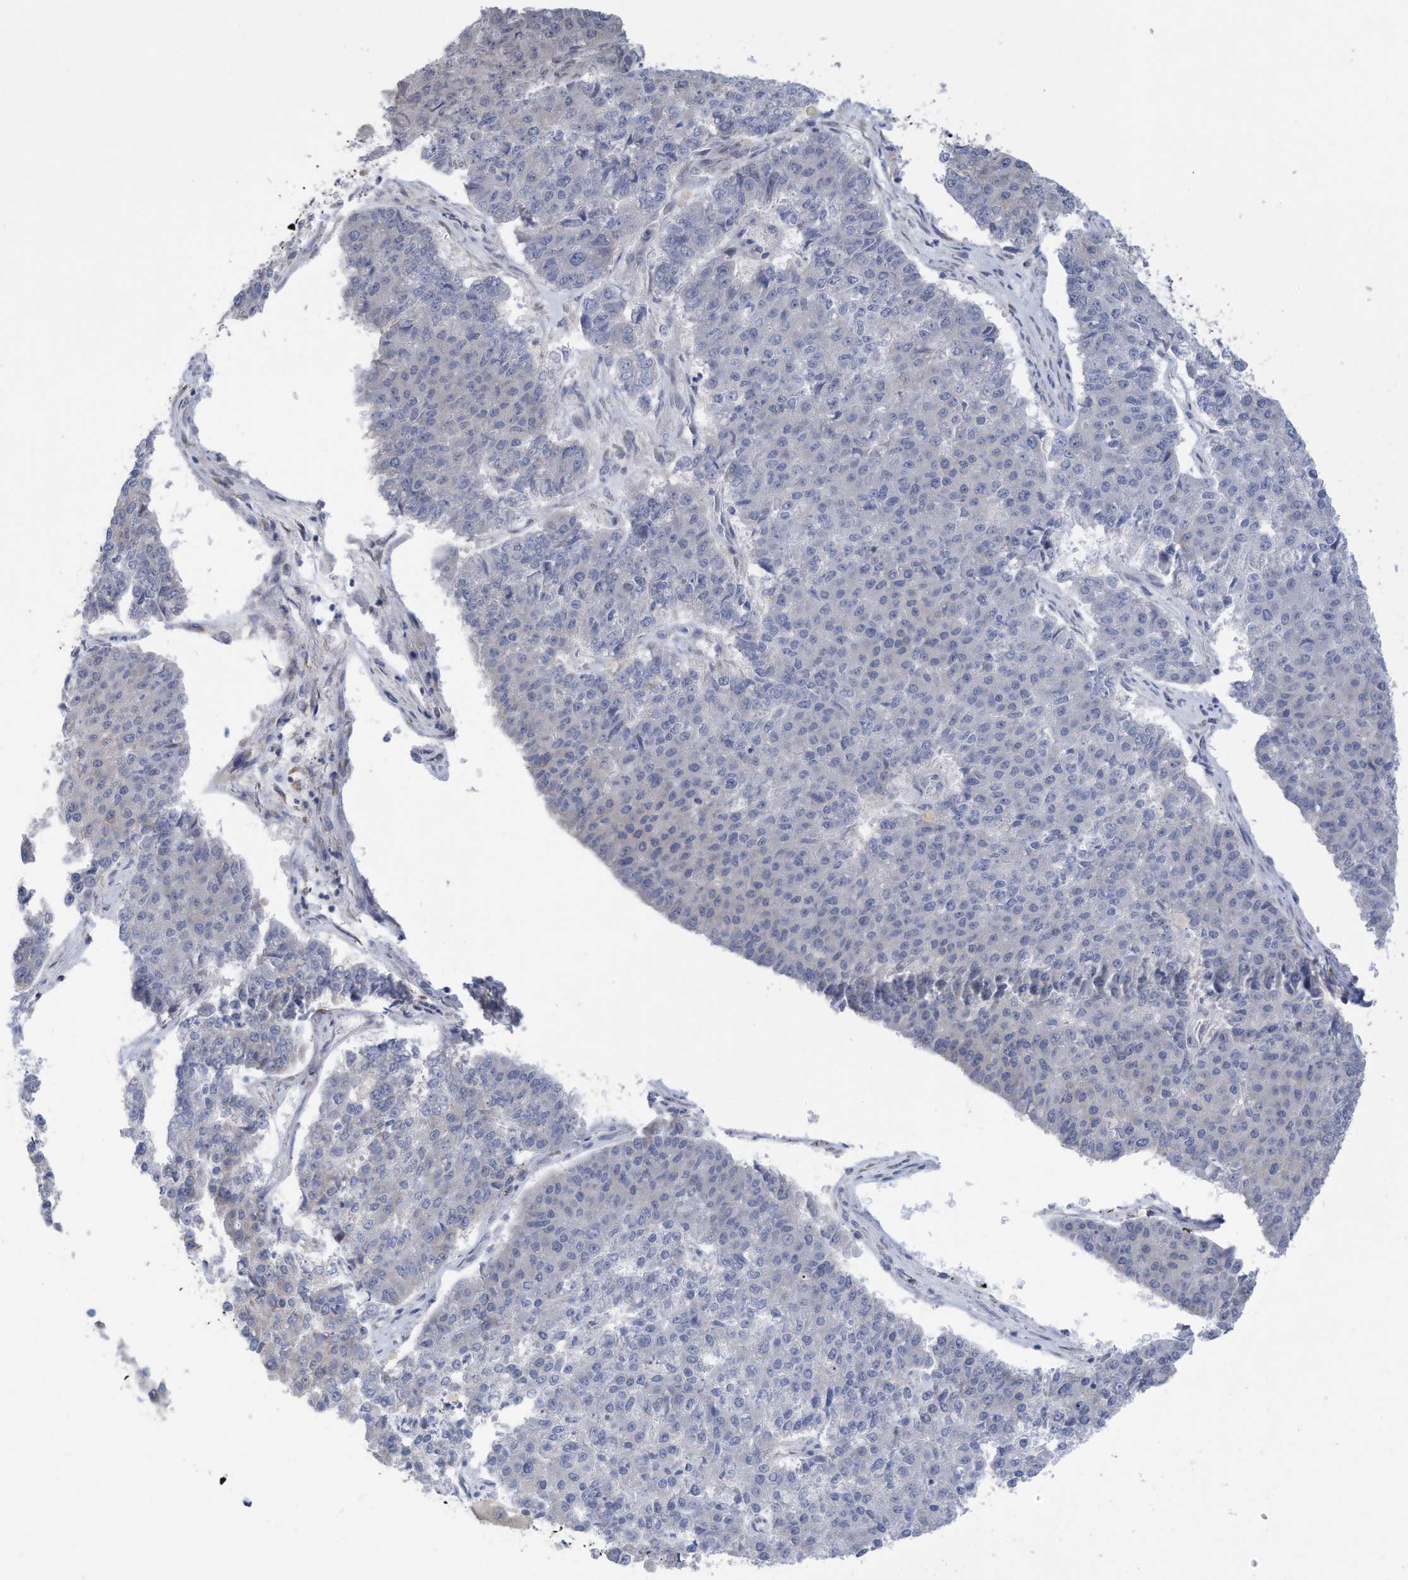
{"staining": {"intensity": "negative", "quantity": "none", "location": "none"}, "tissue": "pancreatic cancer", "cell_type": "Tumor cells", "image_type": "cancer", "snomed": [{"axis": "morphology", "description": "Adenocarcinoma, NOS"}, {"axis": "topography", "description": "Pancreas"}], "caption": "High power microscopy photomicrograph of an immunohistochemistry (IHC) image of pancreatic adenocarcinoma, revealing no significant expression in tumor cells.", "gene": "ZNF292", "patient": {"sex": "male", "age": 50}}